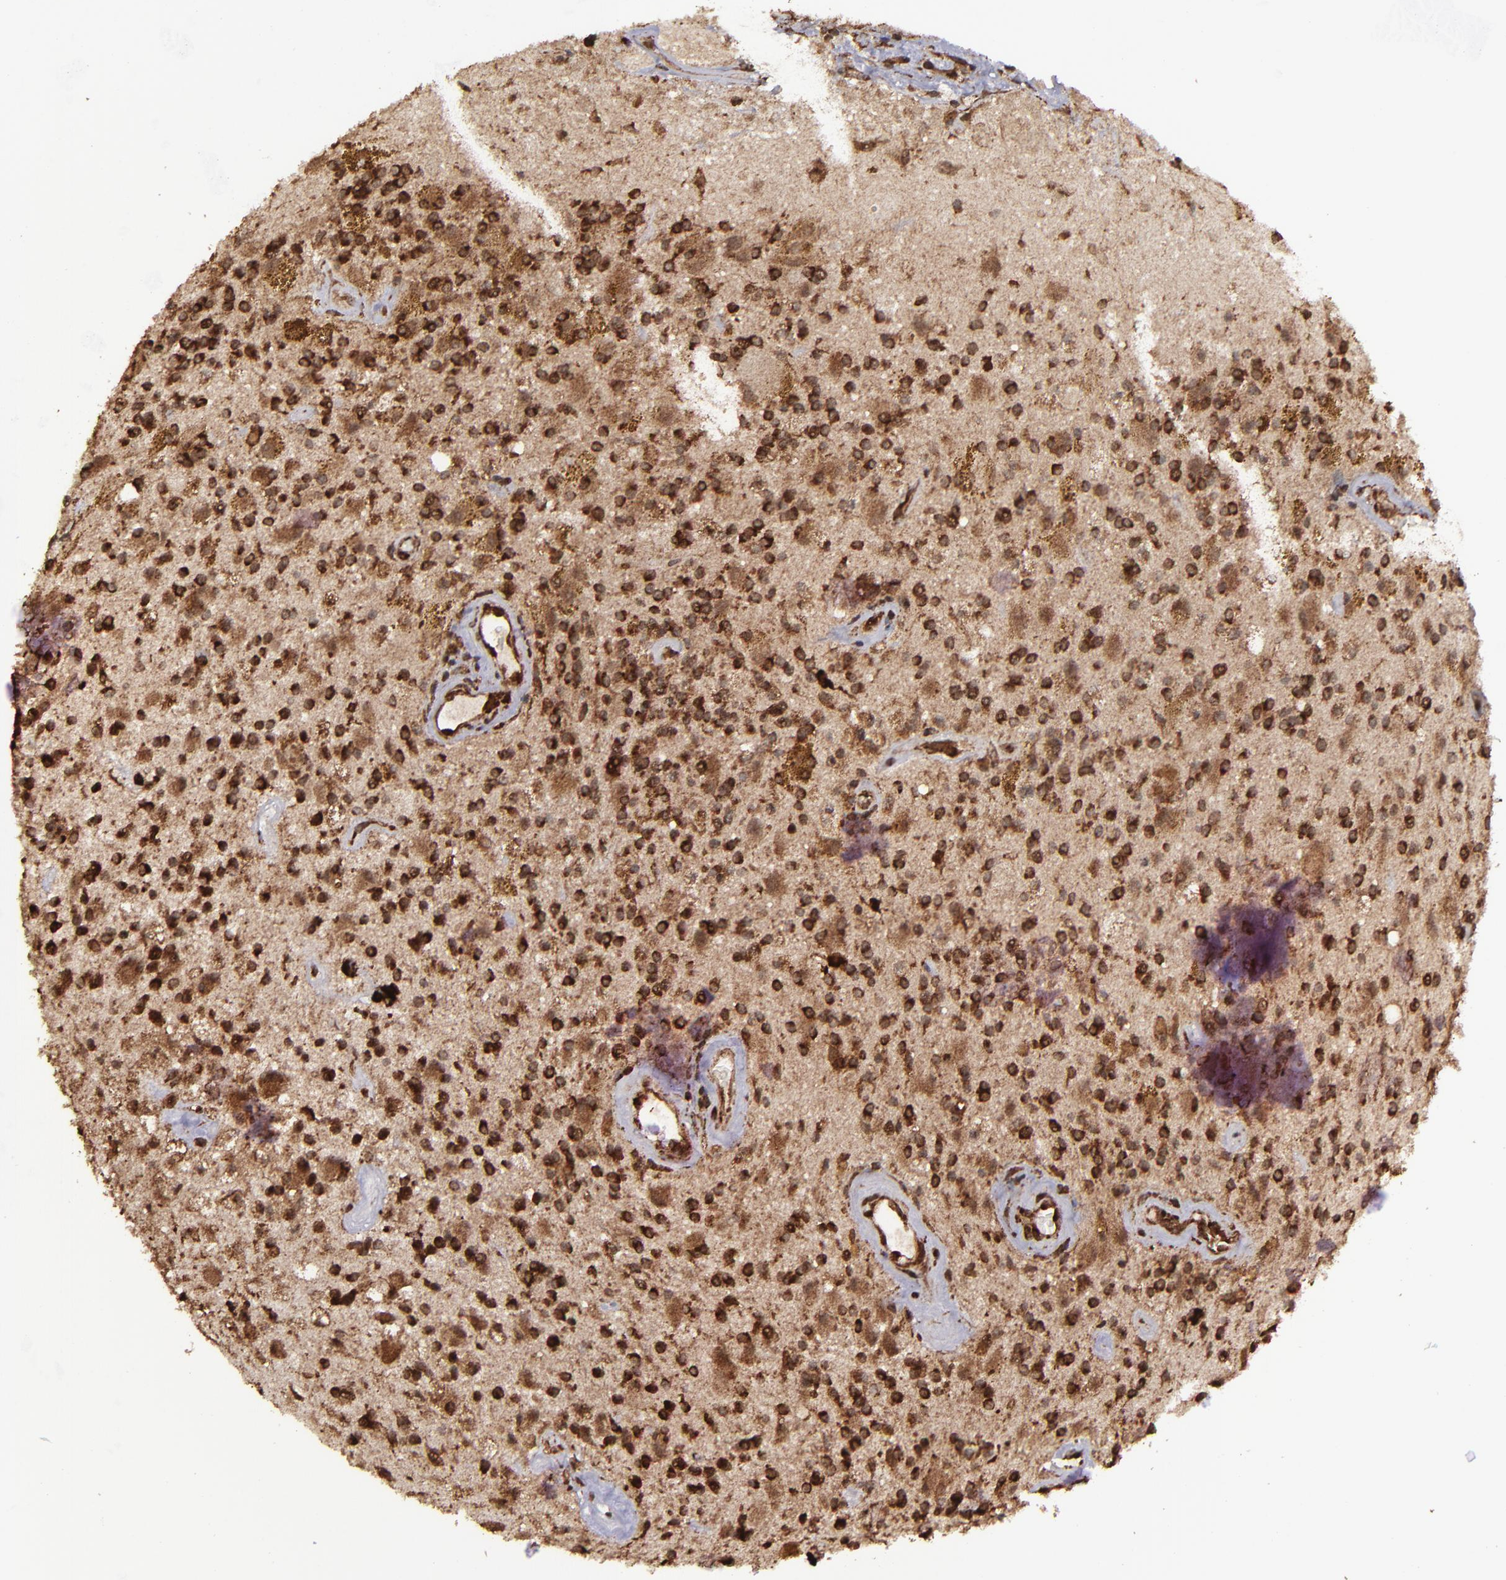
{"staining": {"intensity": "strong", "quantity": ">75%", "location": "cytoplasmic/membranous,nuclear"}, "tissue": "glioma", "cell_type": "Tumor cells", "image_type": "cancer", "snomed": [{"axis": "morphology", "description": "Glioma, malignant, Low grade"}, {"axis": "topography", "description": "Brain"}], "caption": "Brown immunohistochemical staining in human glioma demonstrates strong cytoplasmic/membranous and nuclear positivity in approximately >75% of tumor cells.", "gene": "EIF4ENIF1", "patient": {"sex": "male", "age": 58}}